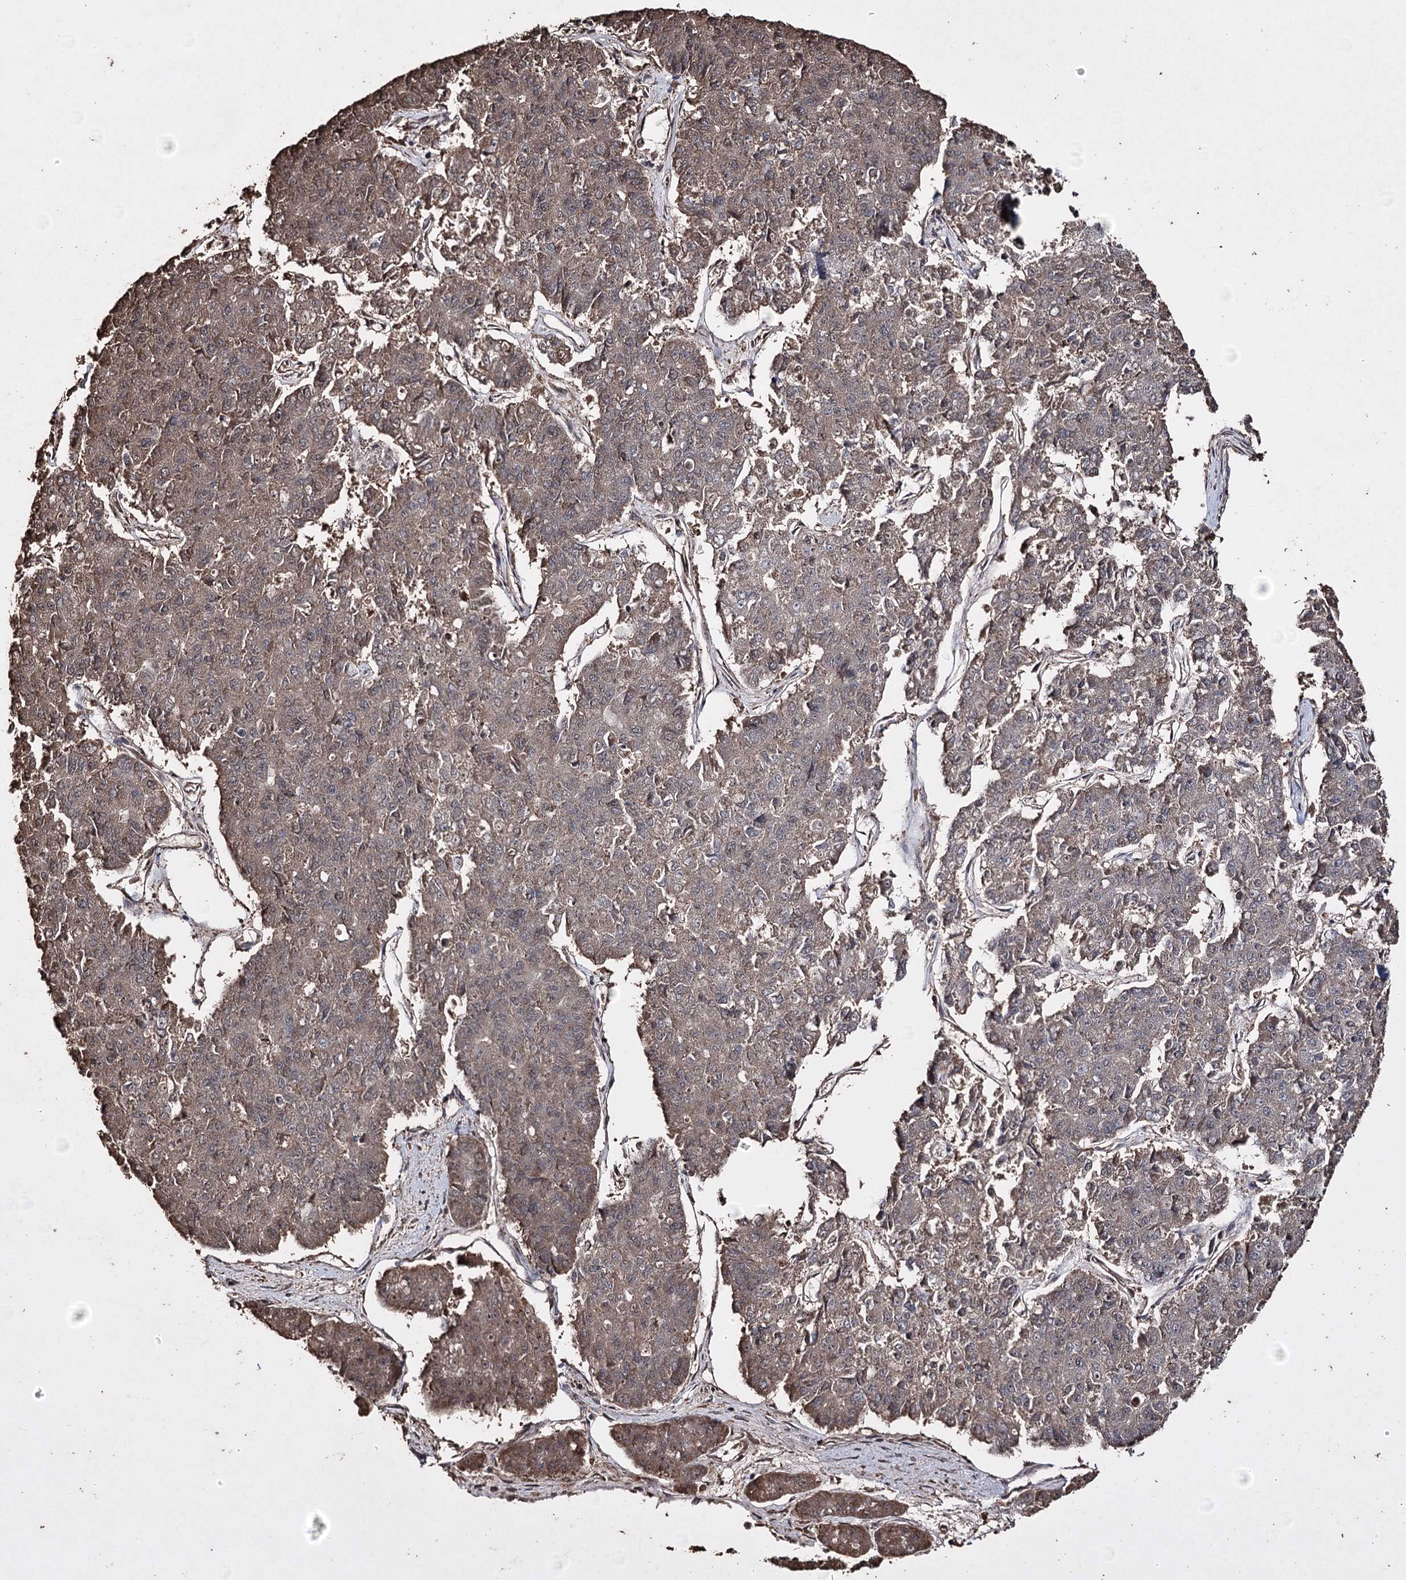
{"staining": {"intensity": "moderate", "quantity": "25%-75%", "location": "cytoplasmic/membranous"}, "tissue": "pancreatic cancer", "cell_type": "Tumor cells", "image_type": "cancer", "snomed": [{"axis": "morphology", "description": "Adenocarcinoma, NOS"}, {"axis": "topography", "description": "Pancreas"}], "caption": "This is a photomicrograph of IHC staining of pancreatic cancer, which shows moderate positivity in the cytoplasmic/membranous of tumor cells.", "gene": "ZNF662", "patient": {"sex": "male", "age": 50}}